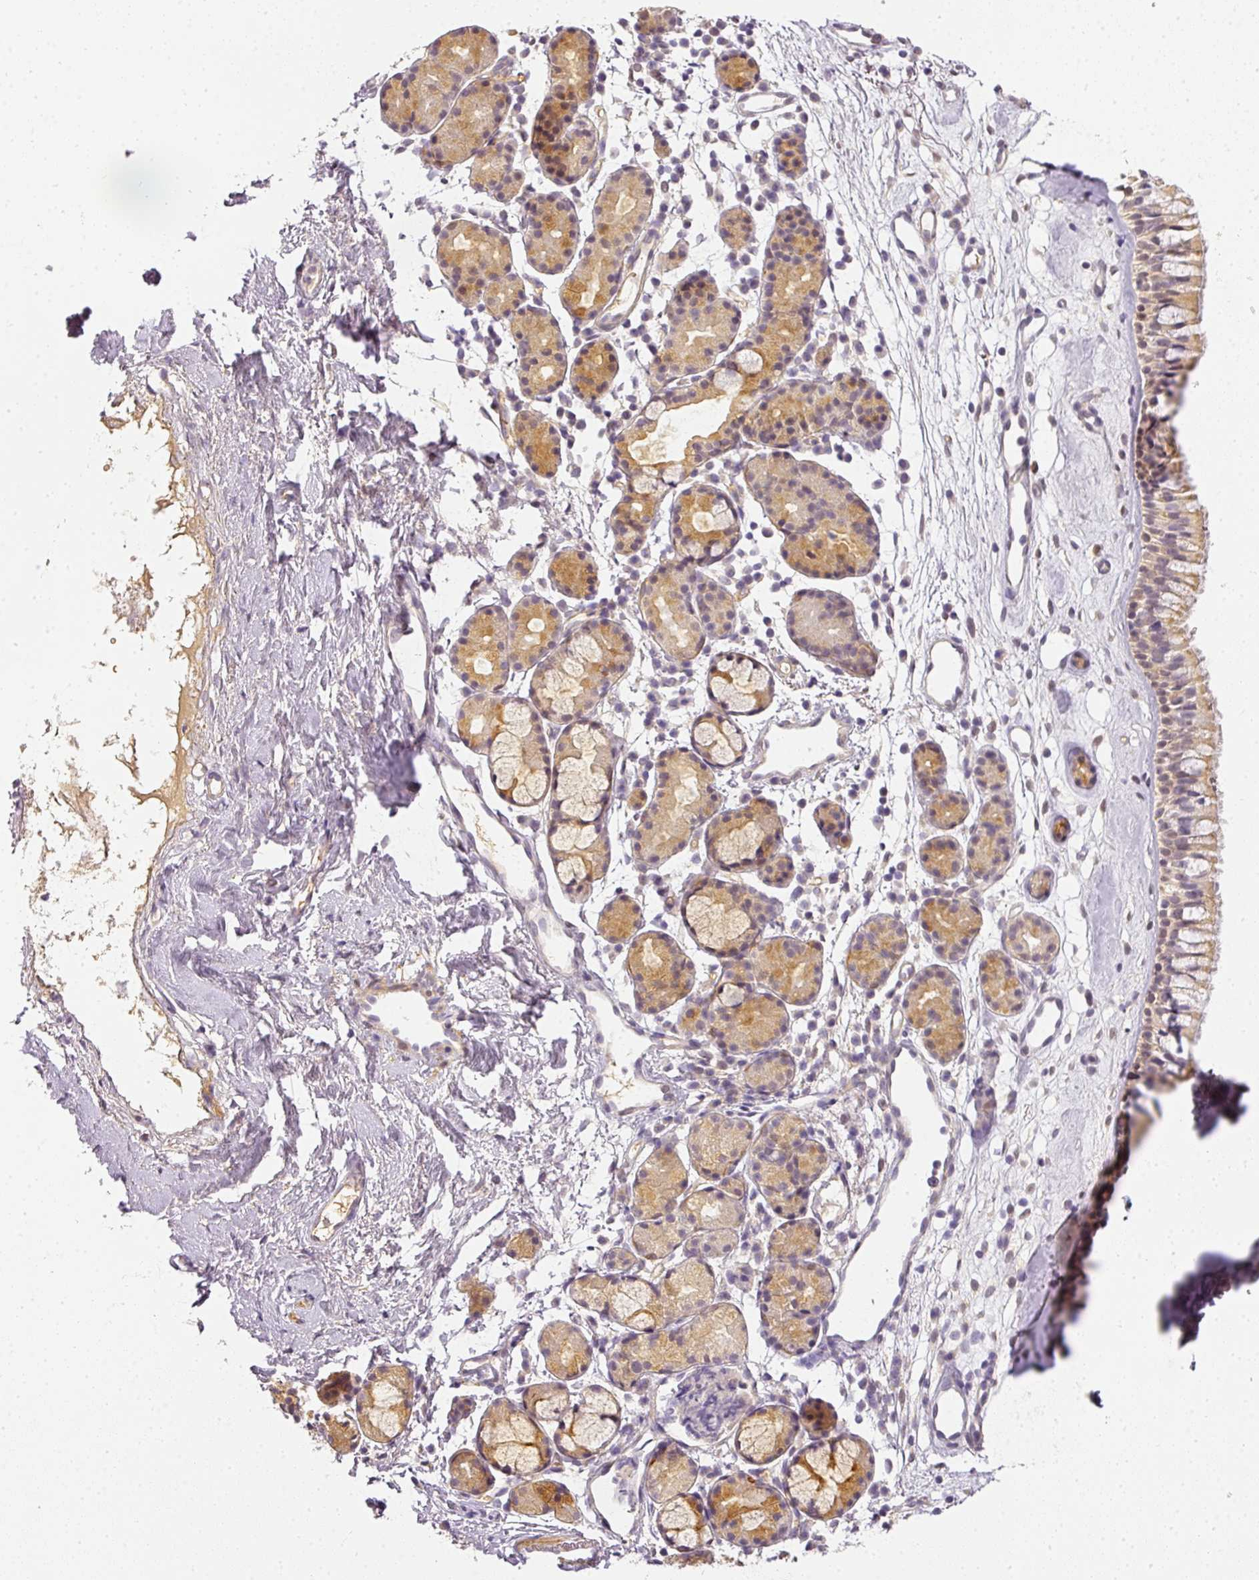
{"staining": {"intensity": "moderate", "quantity": "25%-75%", "location": "cytoplasmic/membranous"}, "tissue": "nasopharynx", "cell_type": "Respiratory epithelial cells", "image_type": "normal", "snomed": [{"axis": "morphology", "description": "Normal tissue, NOS"}, {"axis": "topography", "description": "Nasopharynx"}], "caption": "IHC staining of unremarkable nasopharynx, which shows medium levels of moderate cytoplasmic/membranous staining in approximately 25%-75% of respiratory epithelial cells indicating moderate cytoplasmic/membranous protein positivity. The staining was performed using DAB (brown) for protein detection and nuclei were counterstained in hematoxylin (blue).", "gene": "ADH5", "patient": {"sex": "male", "age": 82}}